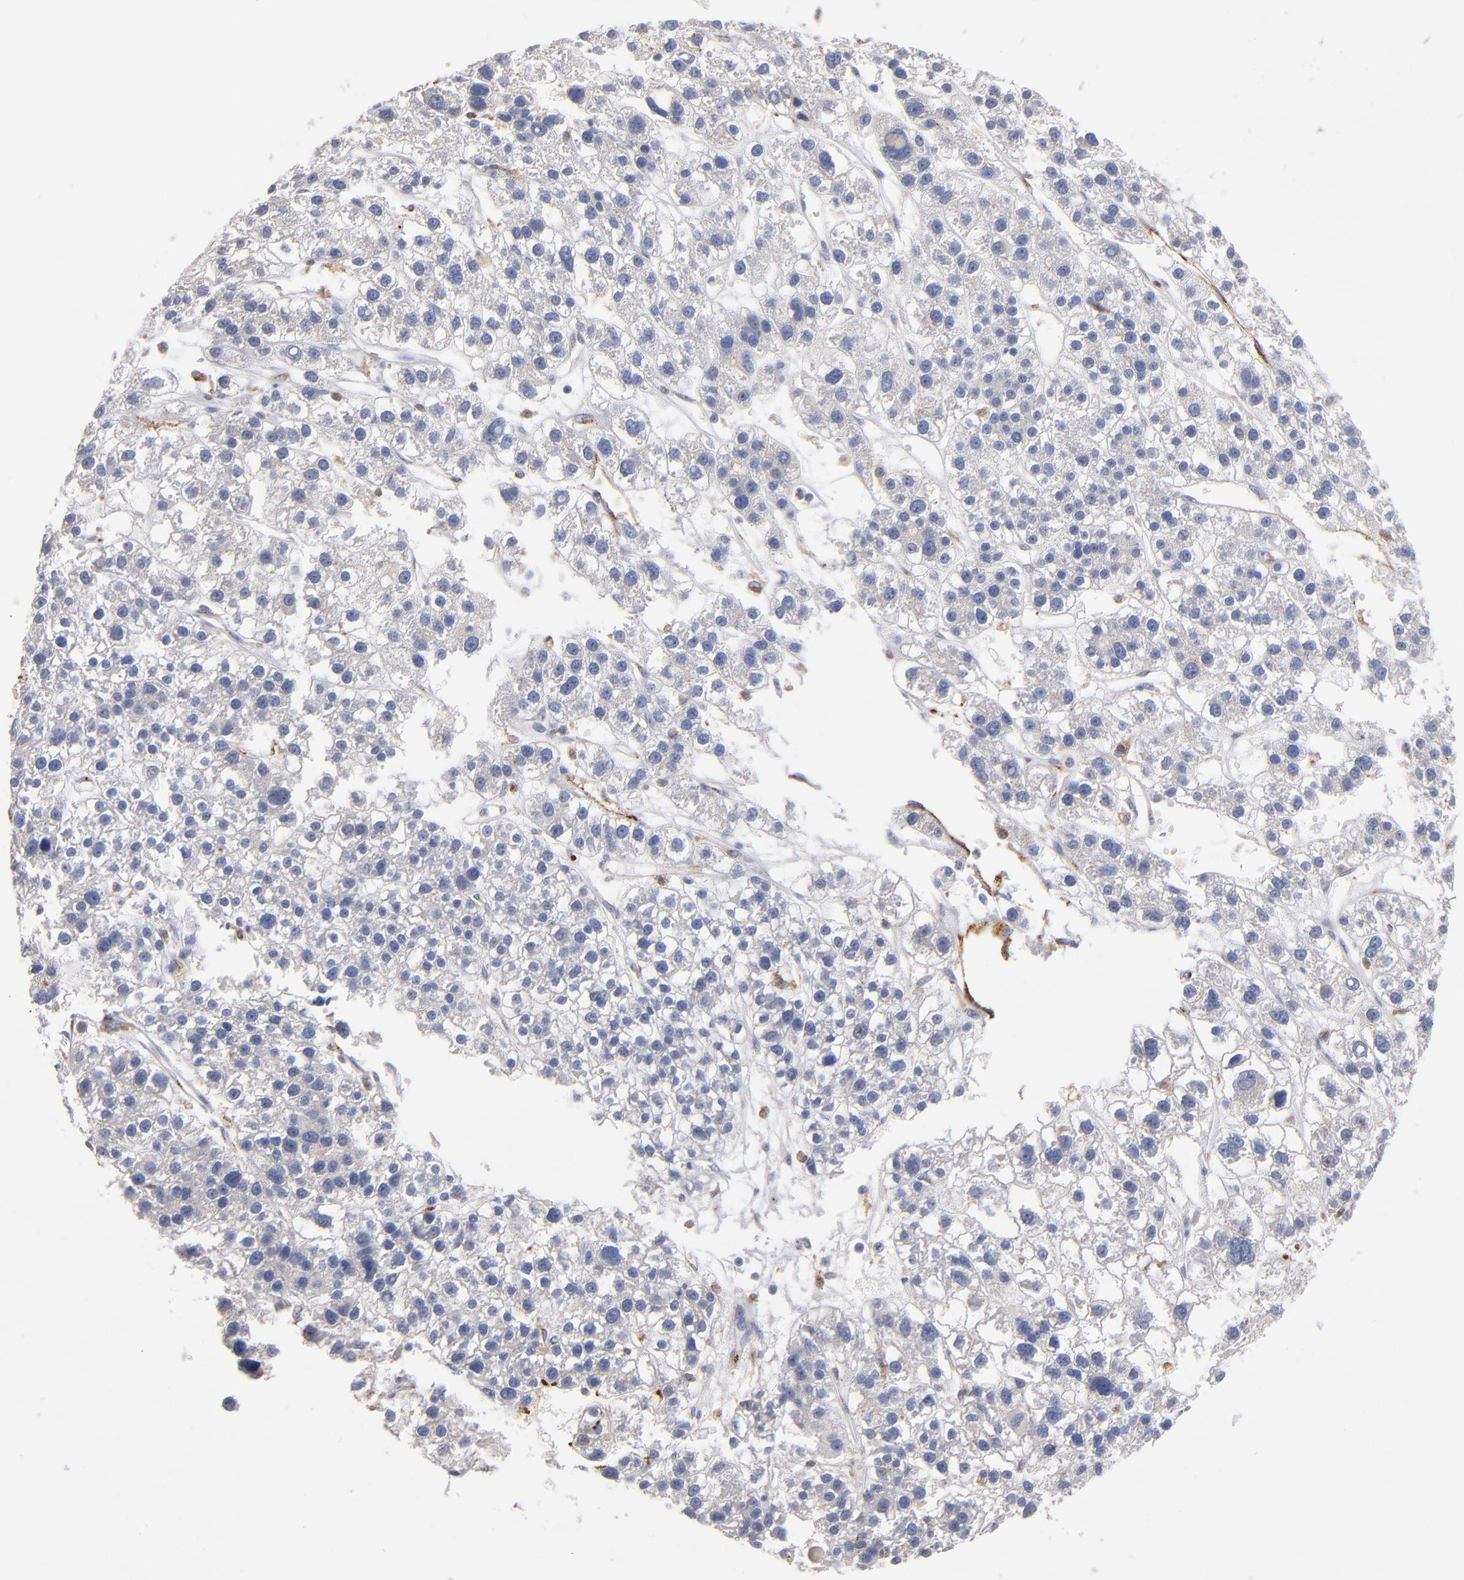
{"staining": {"intensity": "negative", "quantity": "none", "location": "none"}, "tissue": "liver cancer", "cell_type": "Tumor cells", "image_type": "cancer", "snomed": [{"axis": "morphology", "description": "Carcinoma, Hepatocellular, NOS"}, {"axis": "topography", "description": "Liver"}], "caption": "IHC of liver hepatocellular carcinoma demonstrates no staining in tumor cells.", "gene": "SELP", "patient": {"sex": "female", "age": 85}}